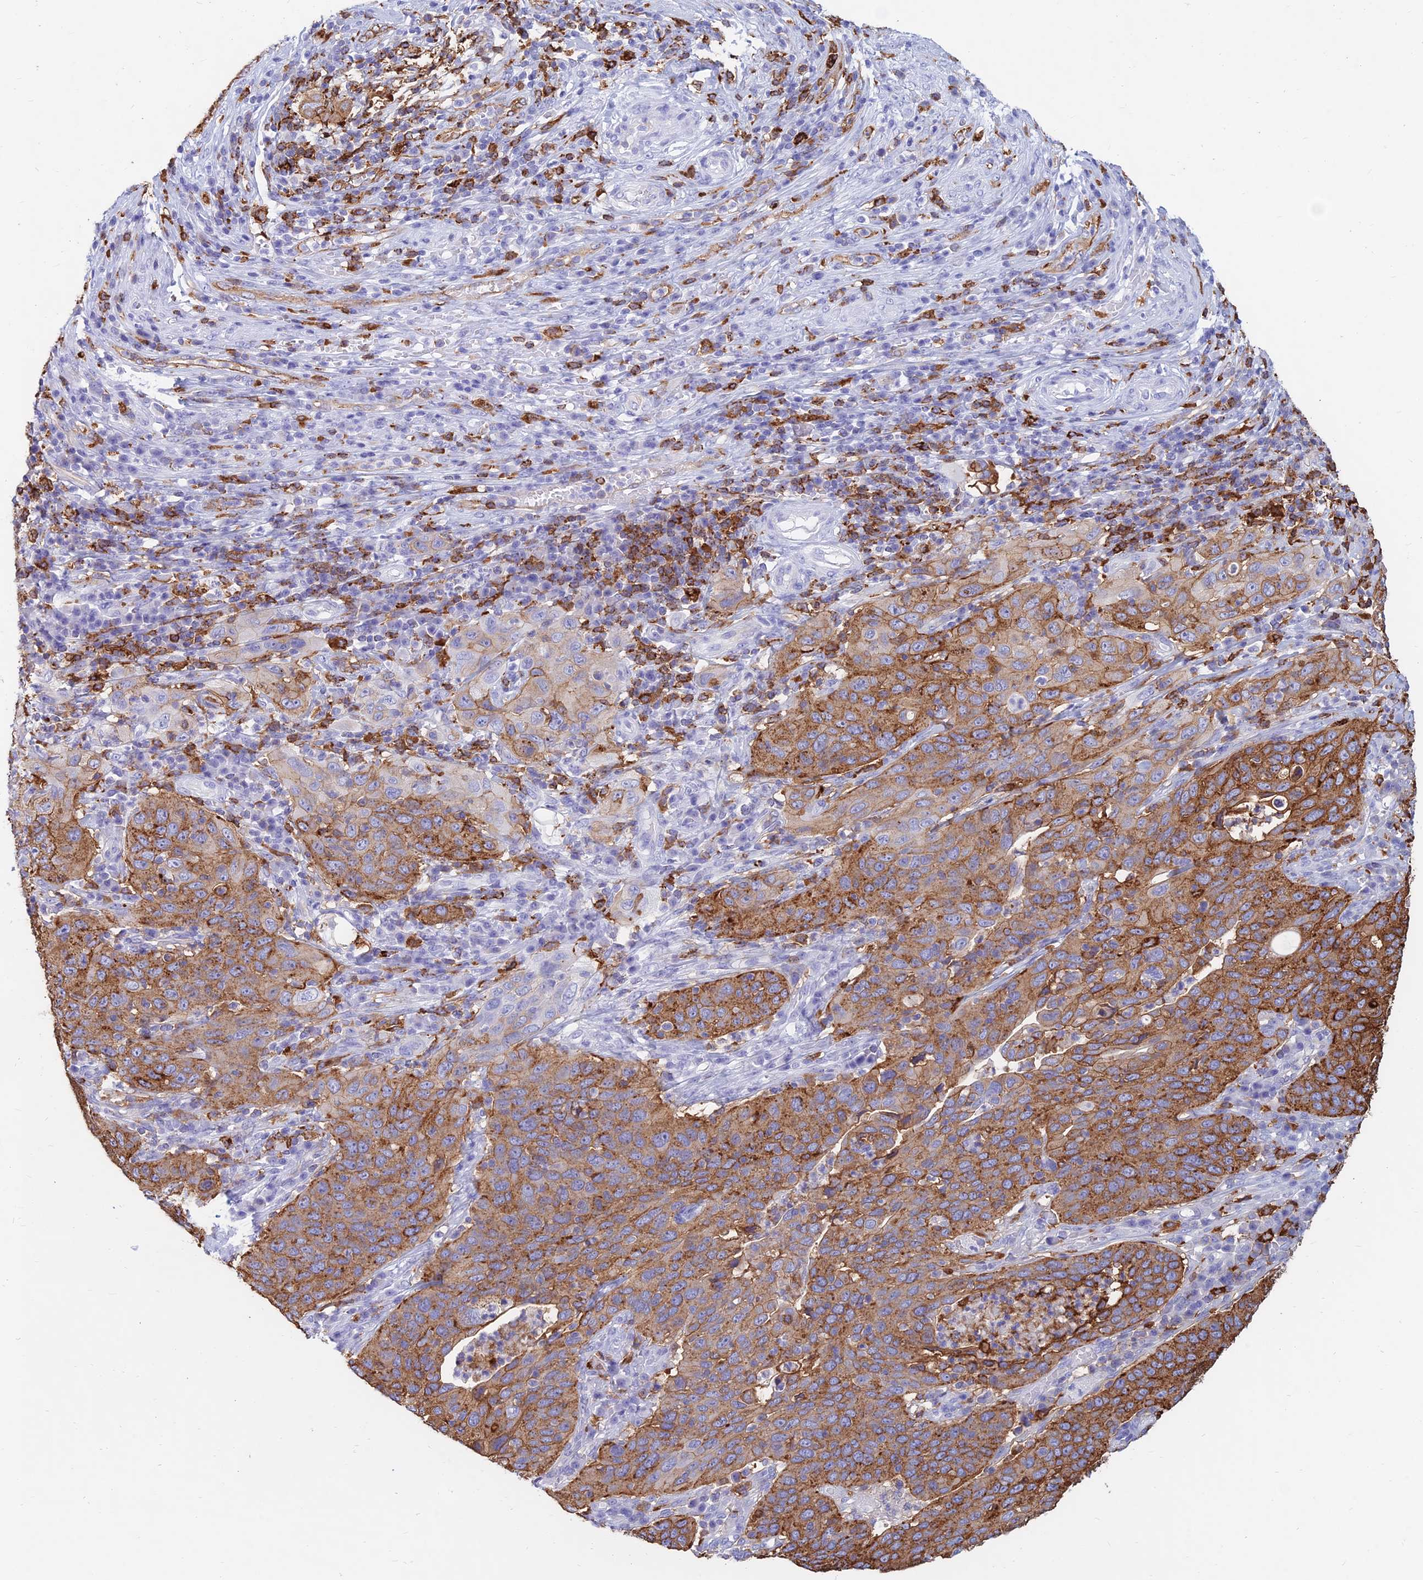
{"staining": {"intensity": "moderate", "quantity": ">75%", "location": "cytoplasmic/membranous"}, "tissue": "cervical cancer", "cell_type": "Tumor cells", "image_type": "cancer", "snomed": [{"axis": "morphology", "description": "Squamous cell carcinoma, NOS"}, {"axis": "topography", "description": "Cervix"}], "caption": "Cervical cancer (squamous cell carcinoma) tissue demonstrates moderate cytoplasmic/membranous positivity in approximately >75% of tumor cells, visualized by immunohistochemistry.", "gene": "HLA-DRB1", "patient": {"sex": "female", "age": 36}}